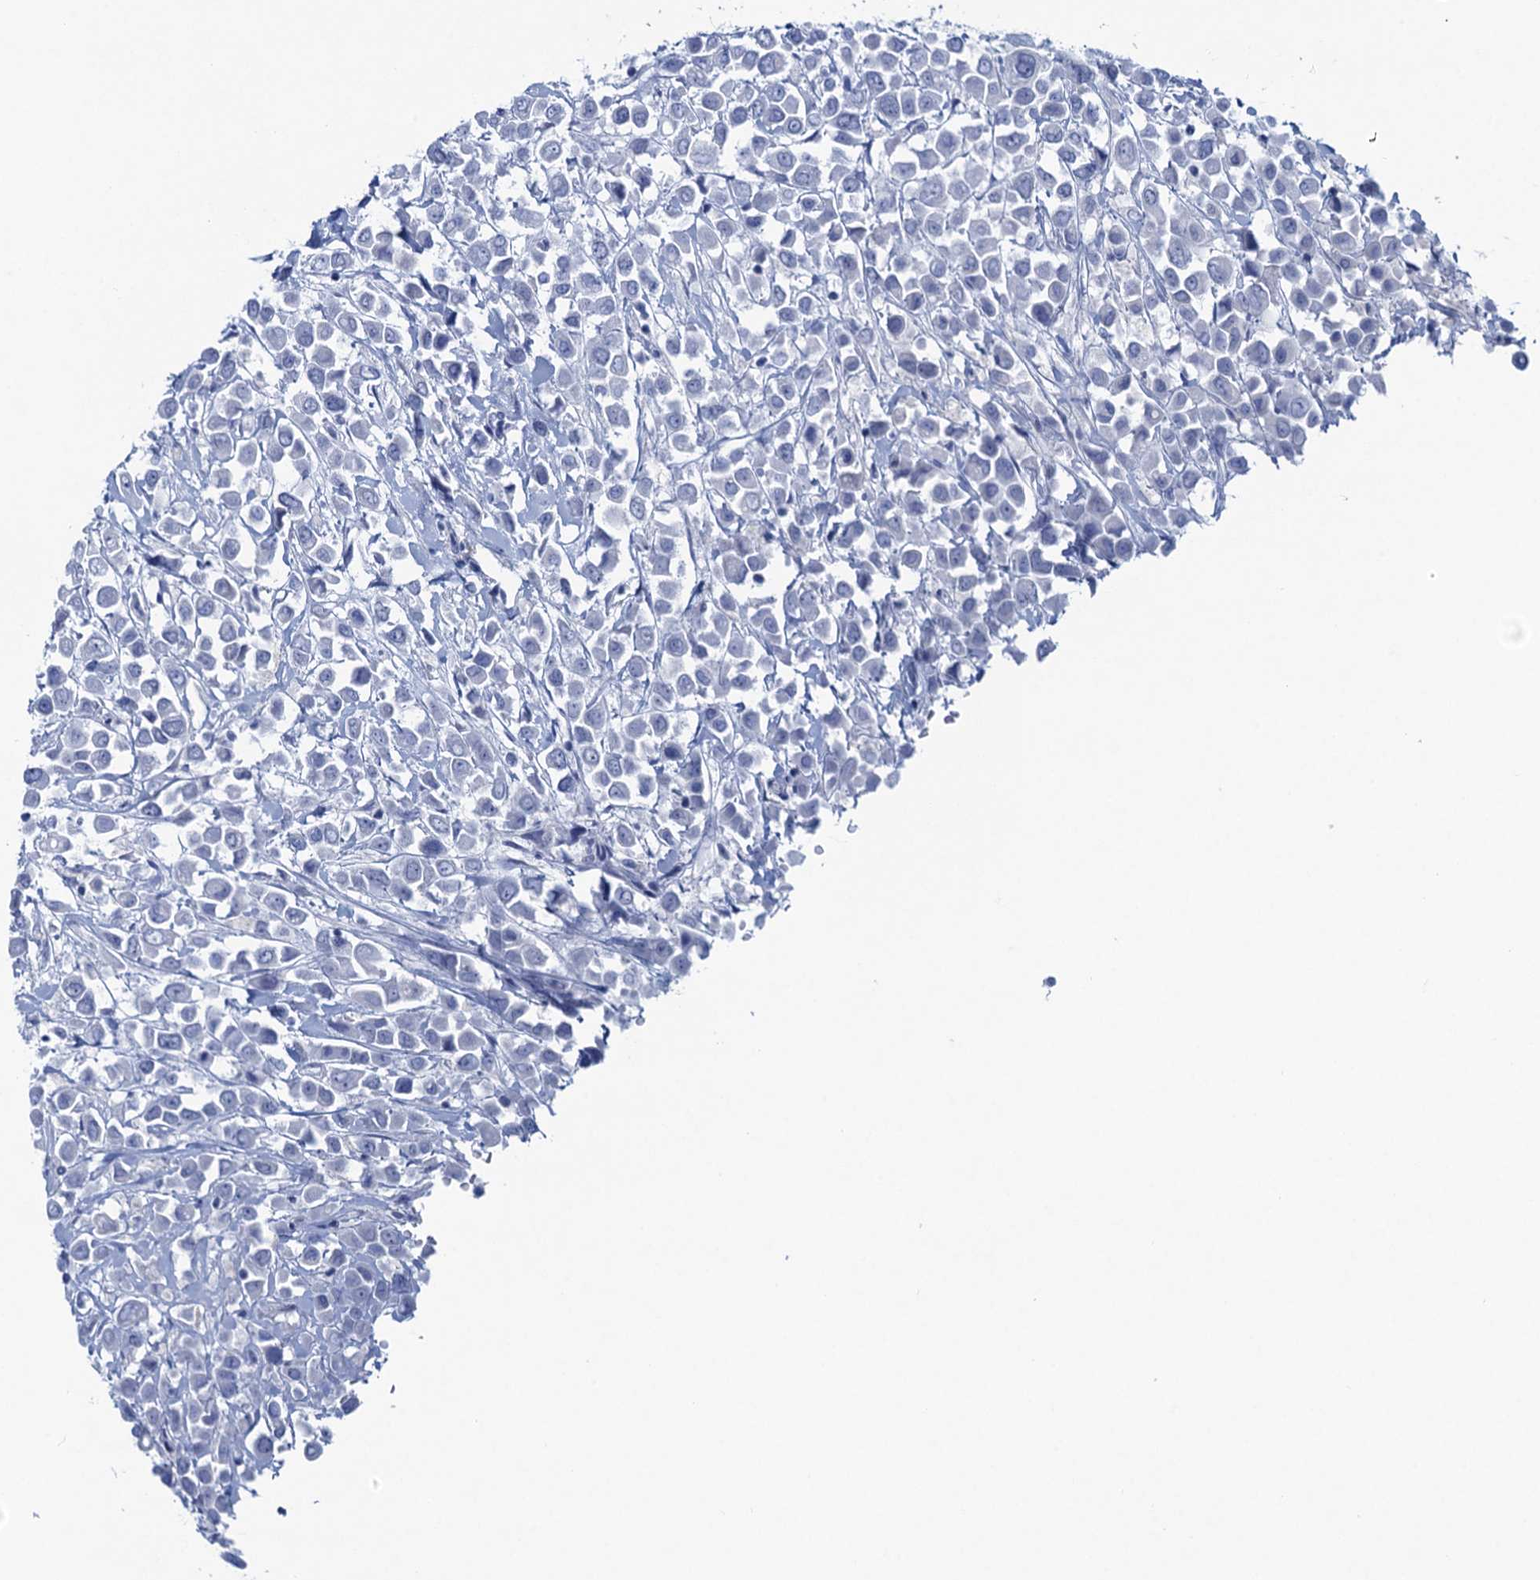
{"staining": {"intensity": "negative", "quantity": "none", "location": "none"}, "tissue": "breast cancer", "cell_type": "Tumor cells", "image_type": "cancer", "snomed": [{"axis": "morphology", "description": "Duct carcinoma"}, {"axis": "topography", "description": "Breast"}], "caption": "Human breast invasive ductal carcinoma stained for a protein using immunohistochemistry (IHC) shows no staining in tumor cells.", "gene": "HAPSTR1", "patient": {"sex": "female", "age": 61}}